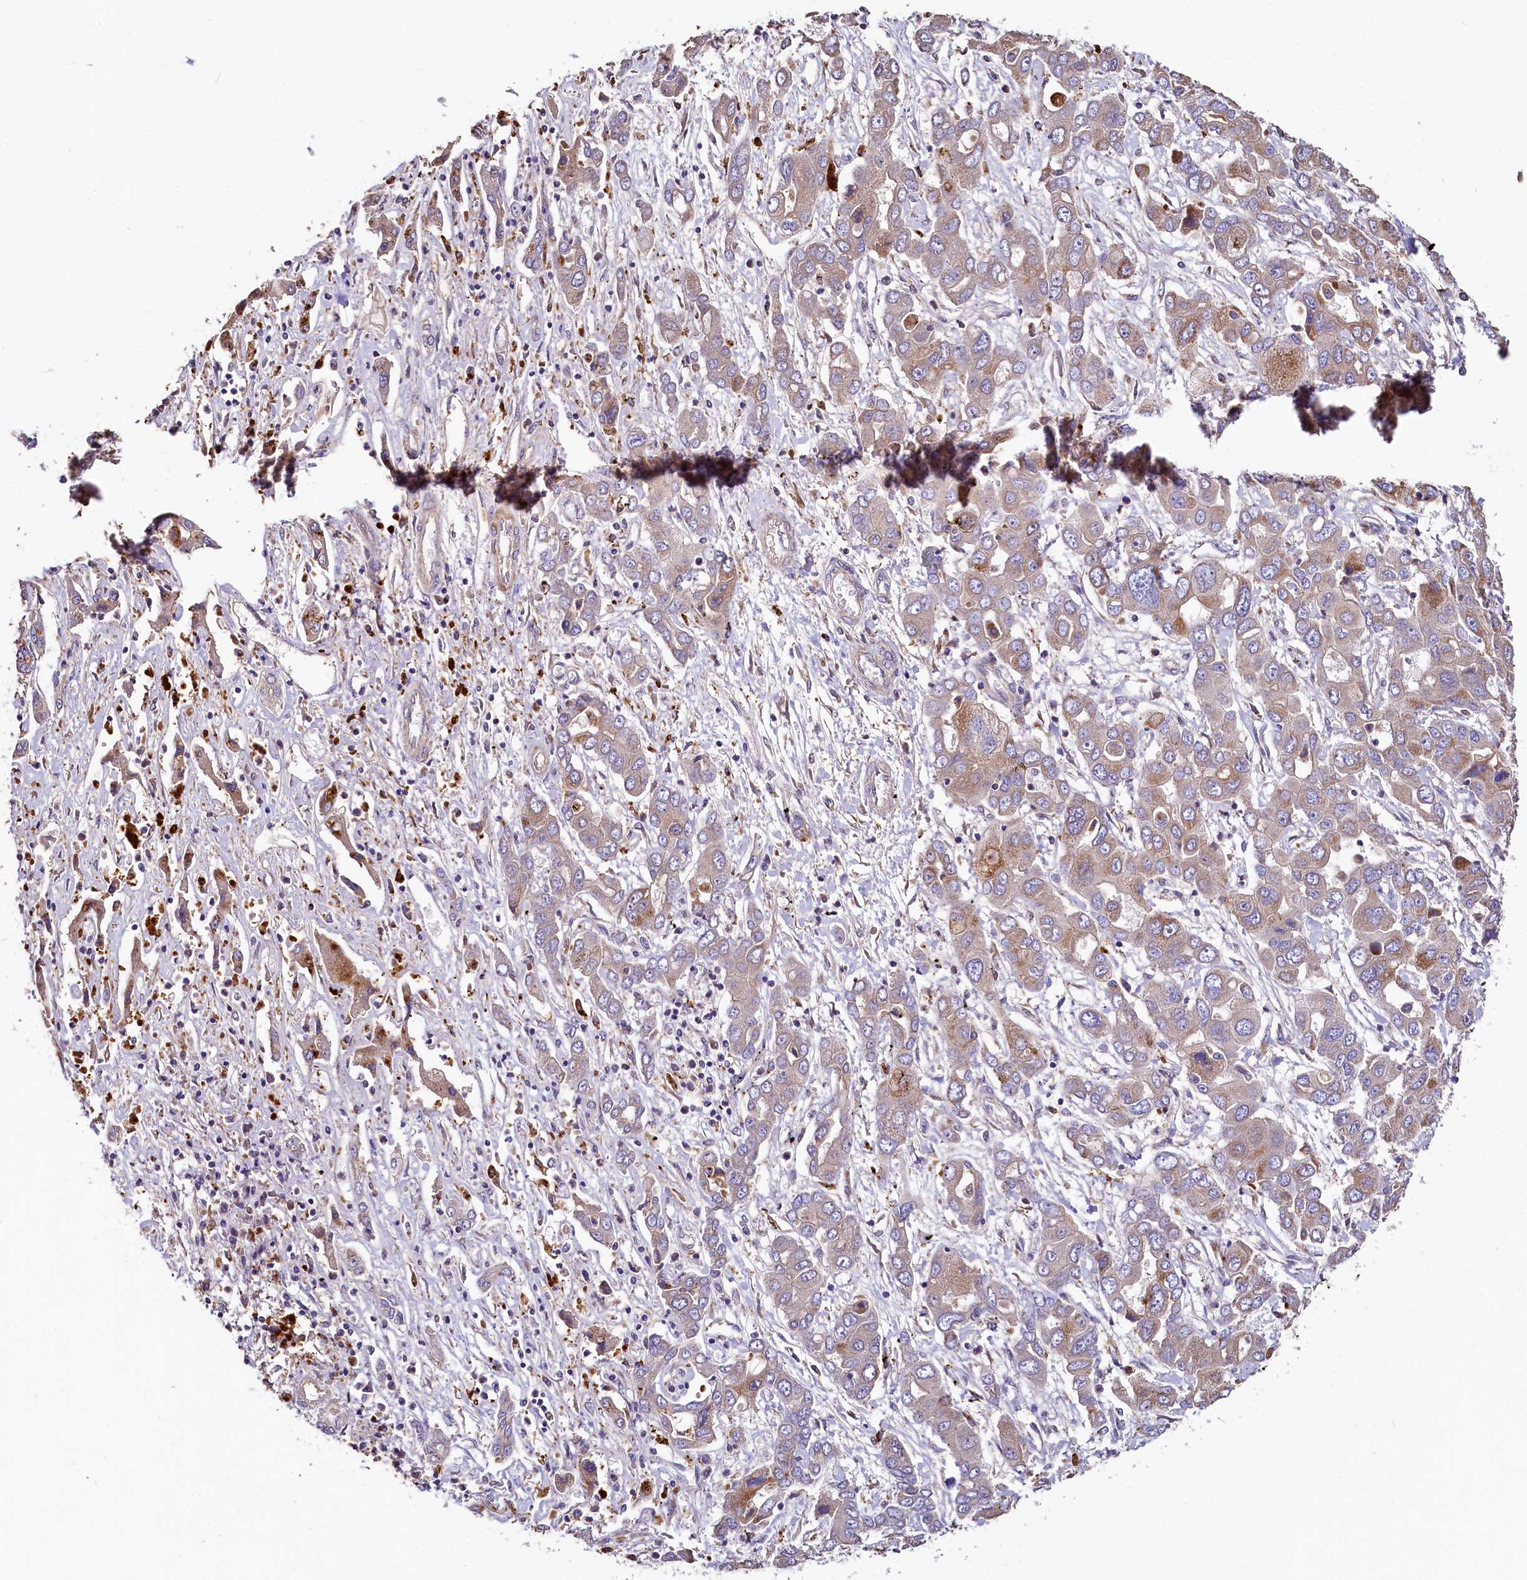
{"staining": {"intensity": "weak", "quantity": "25%-75%", "location": "cytoplasmic/membranous"}, "tissue": "liver cancer", "cell_type": "Tumor cells", "image_type": "cancer", "snomed": [{"axis": "morphology", "description": "Cholangiocarcinoma"}, {"axis": "topography", "description": "Liver"}], "caption": "Immunohistochemical staining of human liver cancer (cholangiocarcinoma) reveals weak cytoplasmic/membranous protein positivity in about 25%-75% of tumor cells.", "gene": "SPRYD3", "patient": {"sex": "male", "age": 67}}